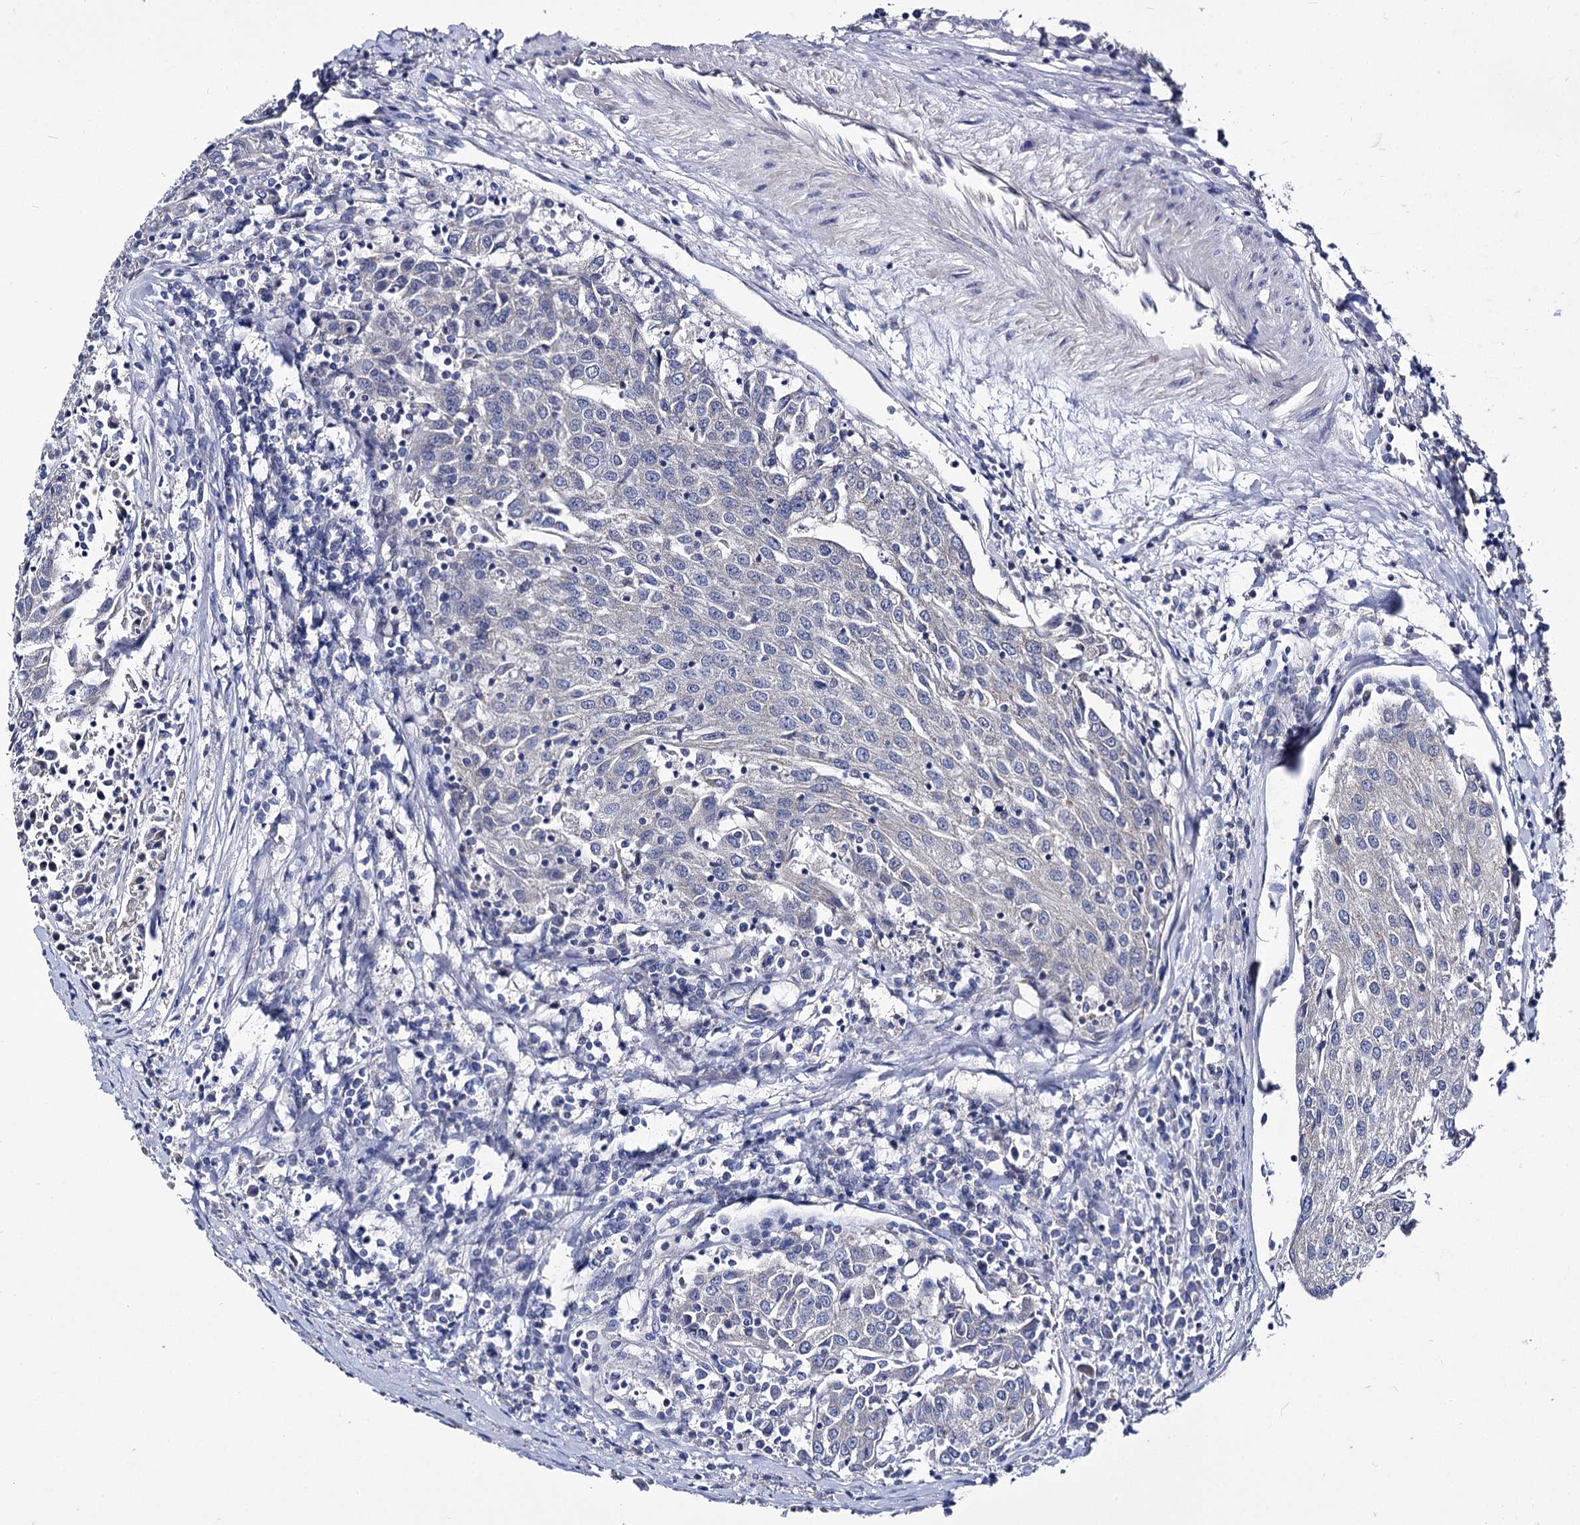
{"staining": {"intensity": "negative", "quantity": "none", "location": "none"}, "tissue": "urothelial cancer", "cell_type": "Tumor cells", "image_type": "cancer", "snomed": [{"axis": "morphology", "description": "Urothelial carcinoma, High grade"}, {"axis": "topography", "description": "Urinary bladder"}], "caption": "This is a photomicrograph of immunohistochemistry (IHC) staining of urothelial carcinoma (high-grade), which shows no staining in tumor cells.", "gene": "PANX2", "patient": {"sex": "female", "age": 85}}